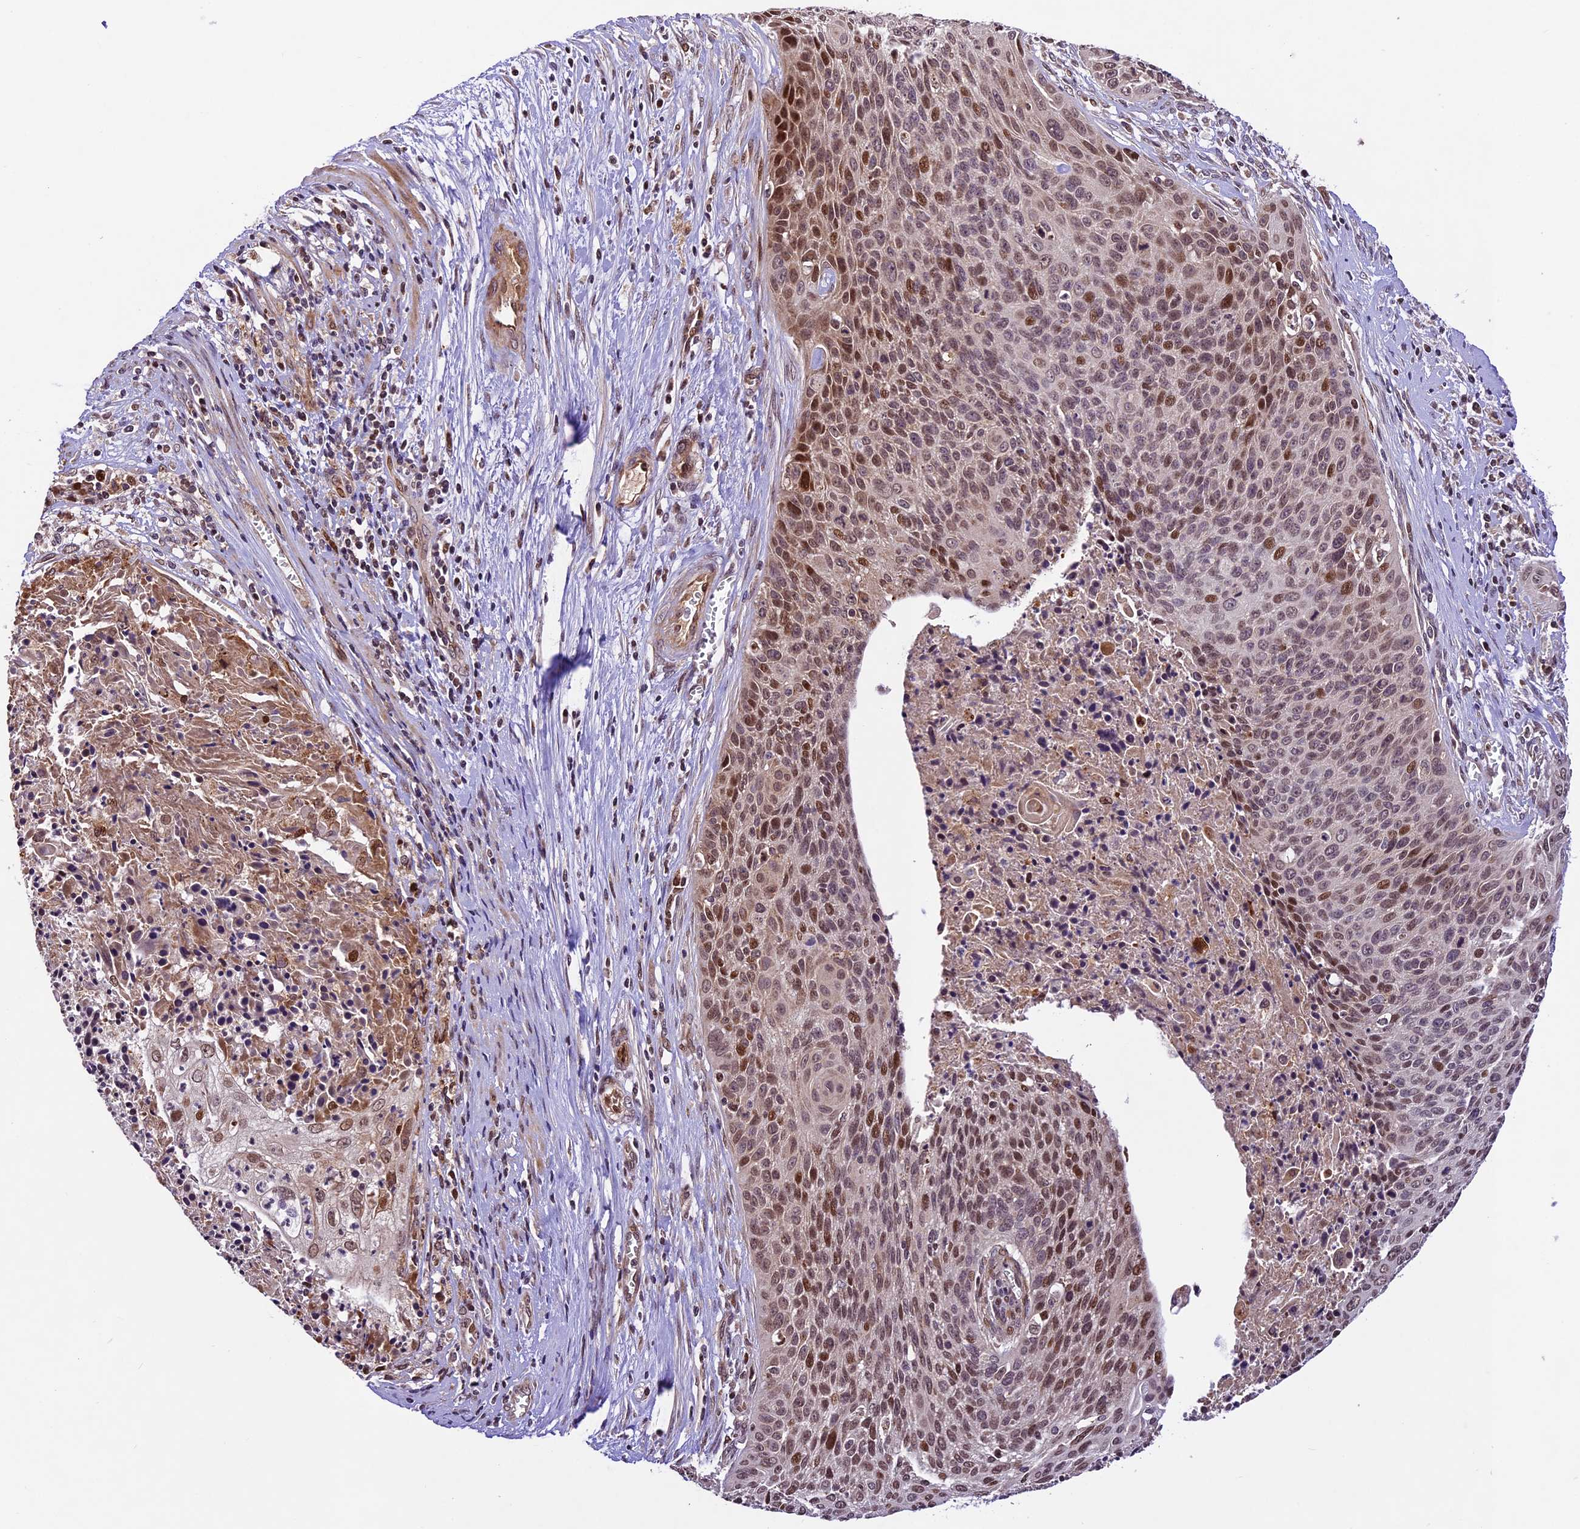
{"staining": {"intensity": "moderate", "quantity": "25%-75%", "location": "nuclear"}, "tissue": "cervical cancer", "cell_type": "Tumor cells", "image_type": "cancer", "snomed": [{"axis": "morphology", "description": "Squamous cell carcinoma, NOS"}, {"axis": "topography", "description": "Cervix"}], "caption": "Immunohistochemistry (IHC) image of cervical cancer stained for a protein (brown), which shows medium levels of moderate nuclear positivity in about 25%-75% of tumor cells.", "gene": "CCSER1", "patient": {"sex": "female", "age": 55}}